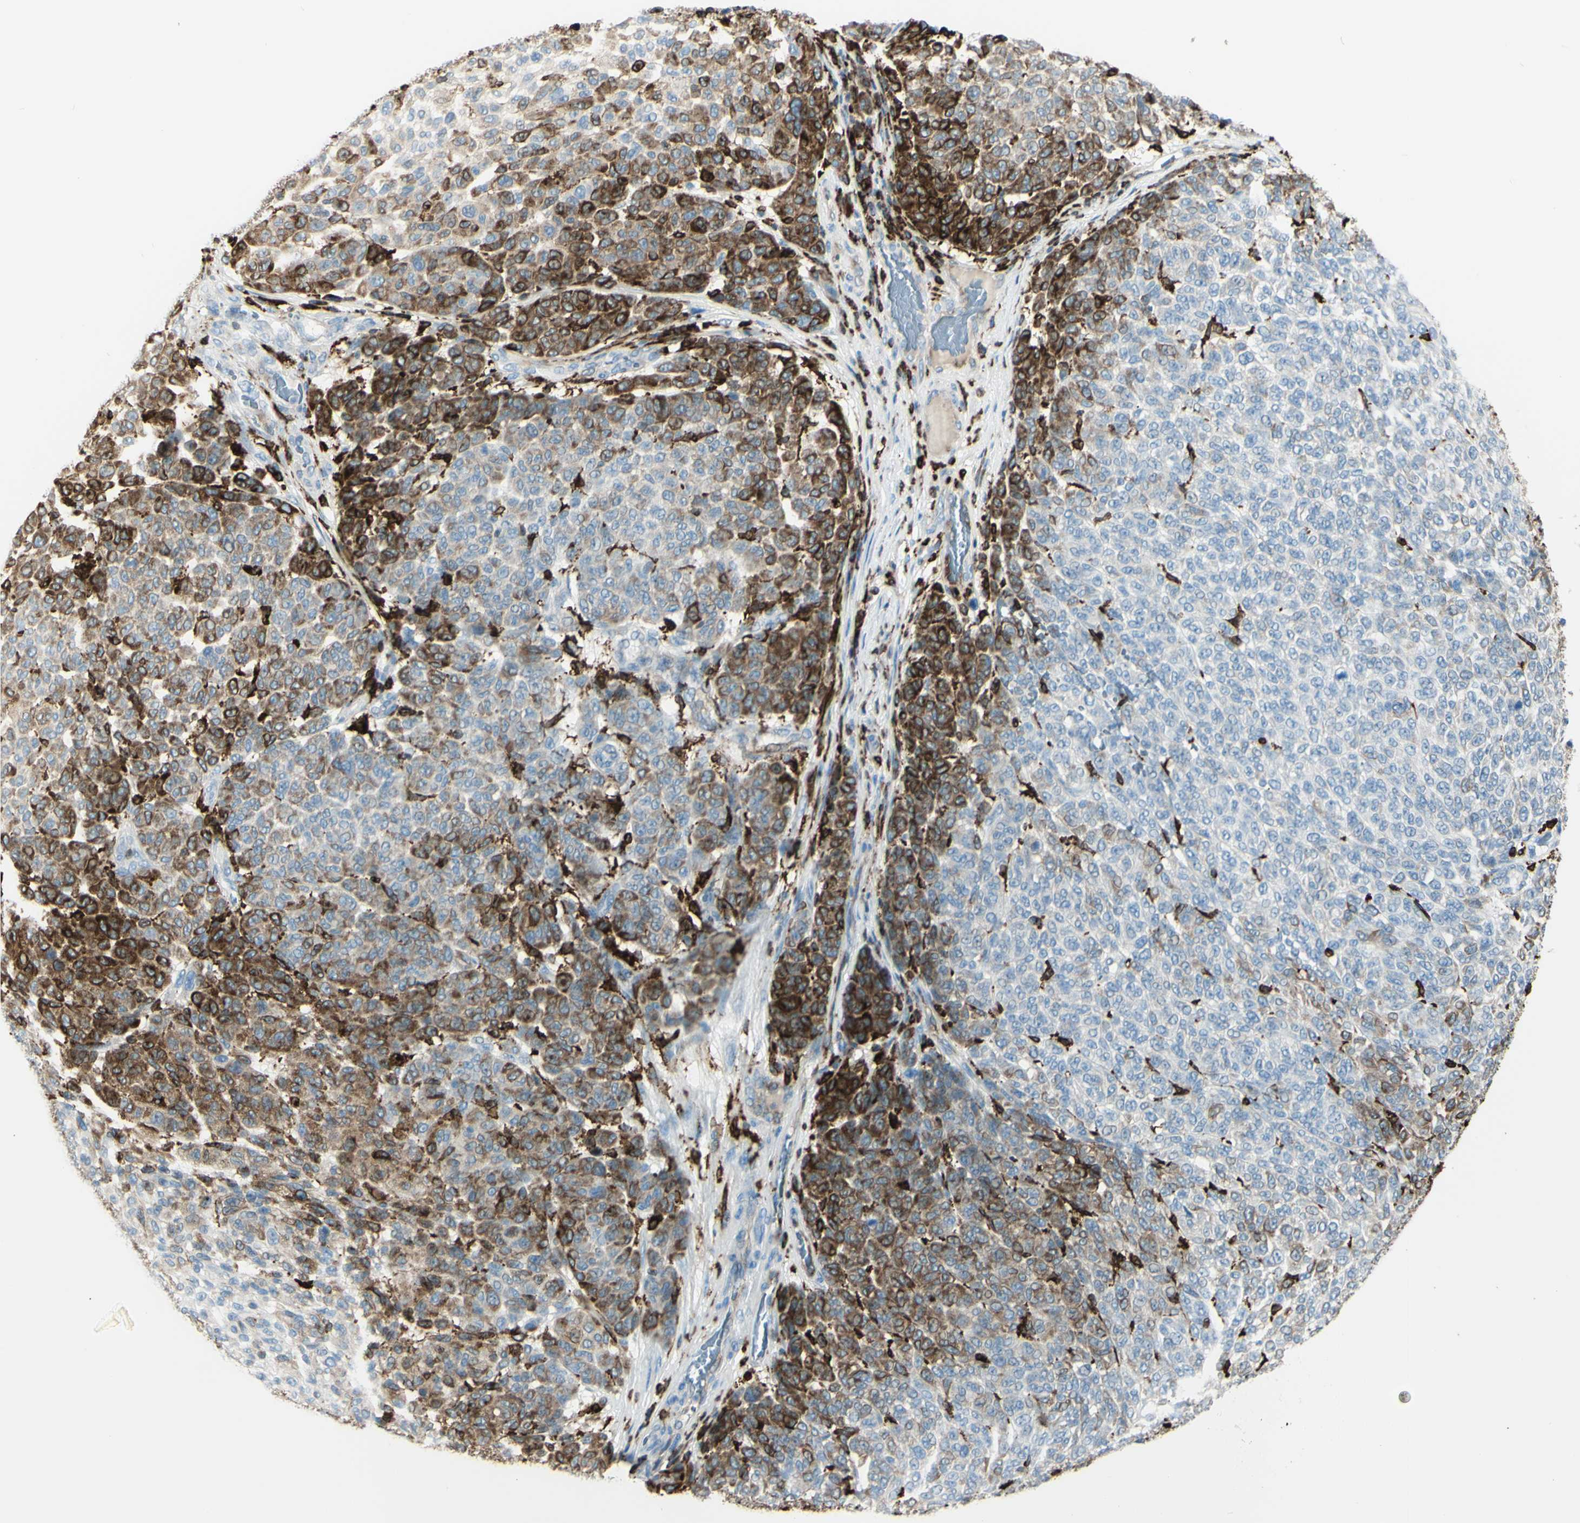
{"staining": {"intensity": "moderate", "quantity": "25%-75%", "location": "cytoplasmic/membranous"}, "tissue": "melanoma", "cell_type": "Tumor cells", "image_type": "cancer", "snomed": [{"axis": "morphology", "description": "Malignant melanoma, NOS"}, {"axis": "topography", "description": "Skin"}], "caption": "Immunohistochemical staining of human melanoma demonstrates medium levels of moderate cytoplasmic/membranous protein positivity in approximately 25%-75% of tumor cells.", "gene": "CD74", "patient": {"sex": "male", "age": 59}}